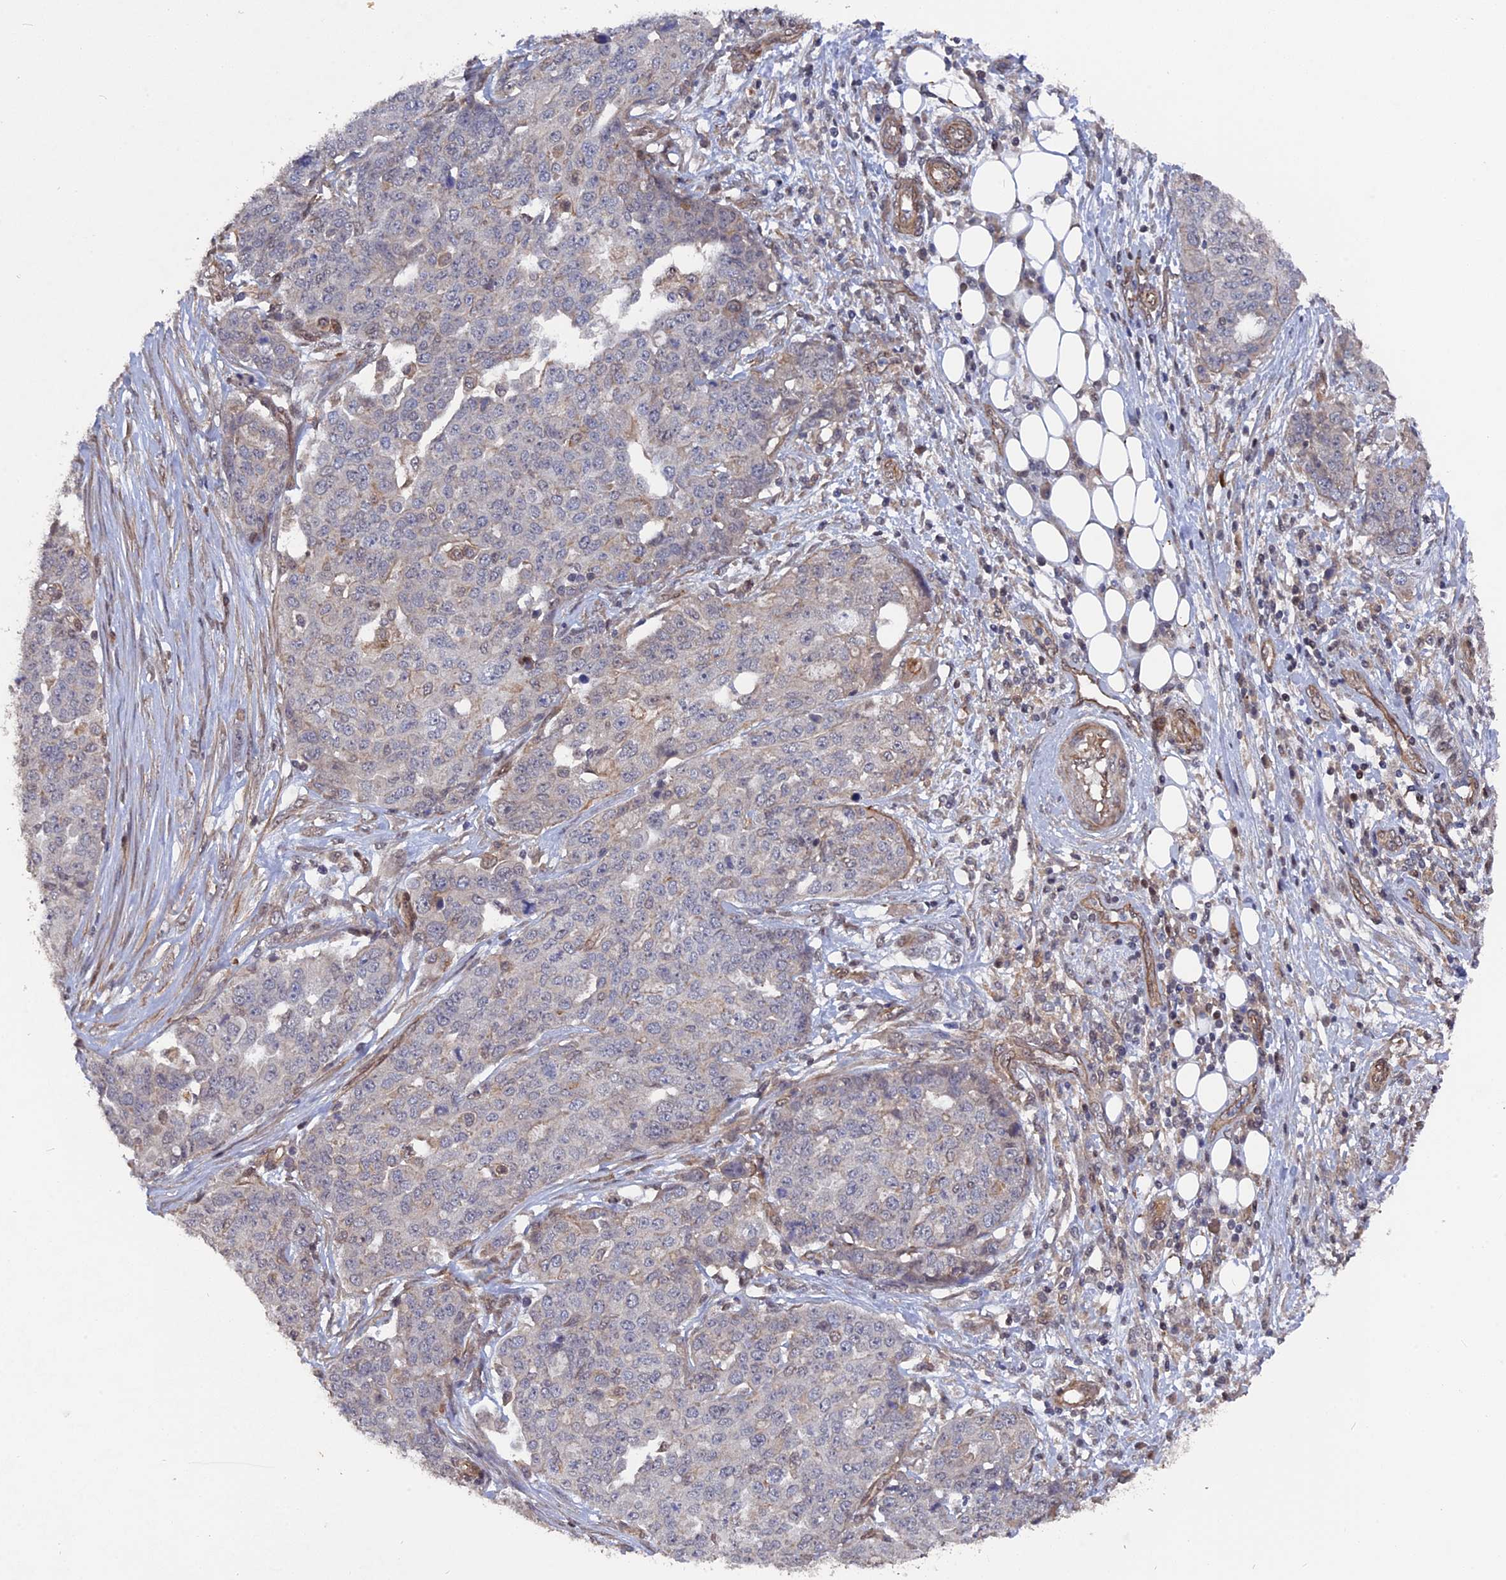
{"staining": {"intensity": "negative", "quantity": "none", "location": "none"}, "tissue": "ovarian cancer", "cell_type": "Tumor cells", "image_type": "cancer", "snomed": [{"axis": "morphology", "description": "Cystadenocarcinoma, serous, NOS"}, {"axis": "topography", "description": "Soft tissue"}, {"axis": "topography", "description": "Ovary"}], "caption": "IHC image of neoplastic tissue: ovarian serous cystadenocarcinoma stained with DAB (3,3'-diaminobenzidine) demonstrates no significant protein positivity in tumor cells.", "gene": "NOSIP", "patient": {"sex": "female", "age": 57}}